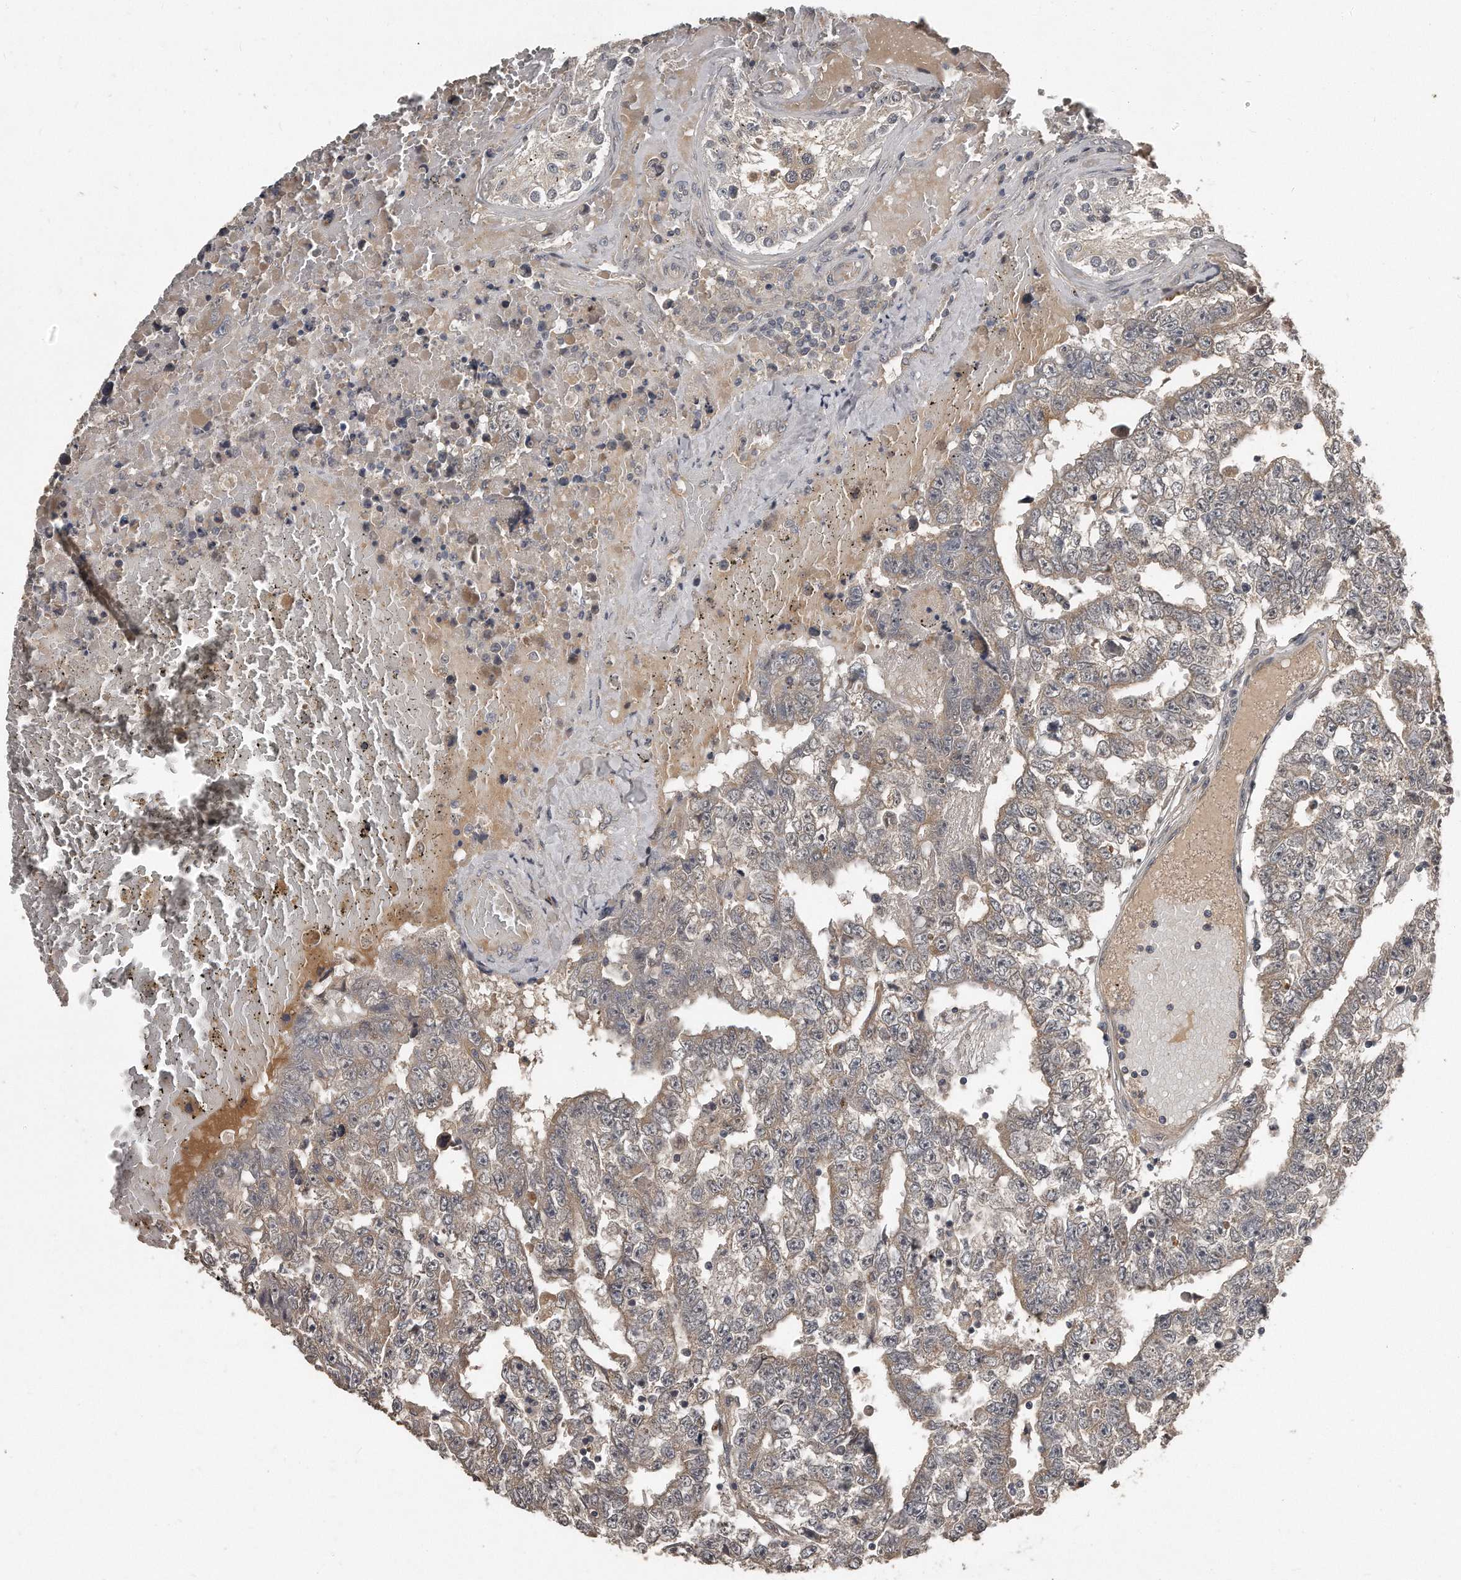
{"staining": {"intensity": "weak", "quantity": "25%-75%", "location": "cytoplasmic/membranous"}, "tissue": "testis cancer", "cell_type": "Tumor cells", "image_type": "cancer", "snomed": [{"axis": "morphology", "description": "Carcinoma, Embryonal, NOS"}, {"axis": "topography", "description": "Testis"}], "caption": "A photomicrograph of human testis embryonal carcinoma stained for a protein demonstrates weak cytoplasmic/membranous brown staining in tumor cells.", "gene": "GRB10", "patient": {"sex": "male", "age": 25}}